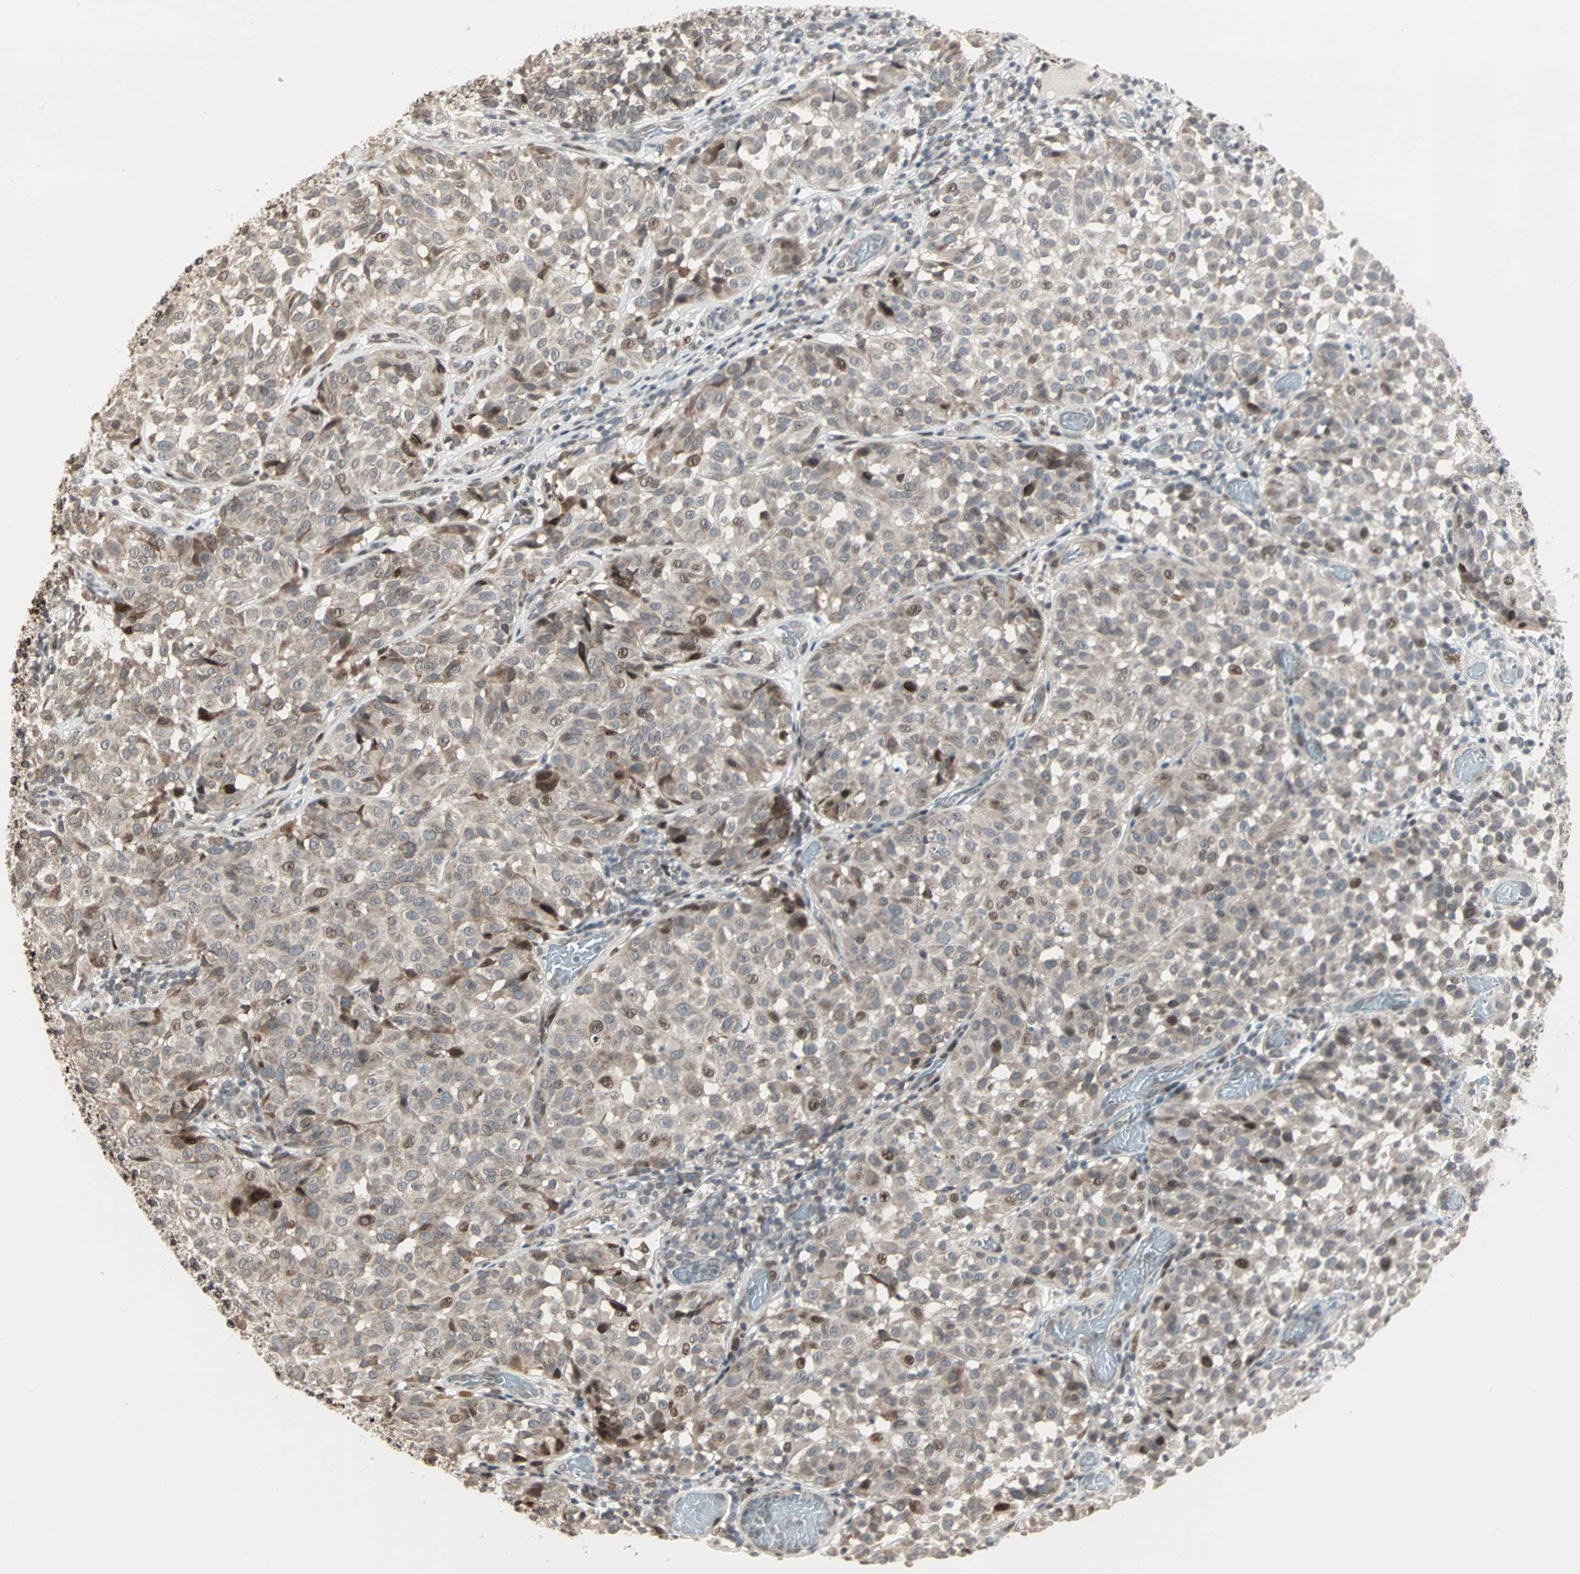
{"staining": {"intensity": "weak", "quantity": "25%-75%", "location": "cytoplasmic/membranous,nuclear"}, "tissue": "melanoma", "cell_type": "Tumor cells", "image_type": "cancer", "snomed": [{"axis": "morphology", "description": "Malignant melanoma, NOS"}, {"axis": "topography", "description": "Skin"}], "caption": "DAB (3,3'-diaminobenzidine) immunohistochemical staining of human malignant melanoma reveals weak cytoplasmic/membranous and nuclear protein staining in about 25%-75% of tumor cells.", "gene": "CBLC", "patient": {"sex": "female", "age": 46}}